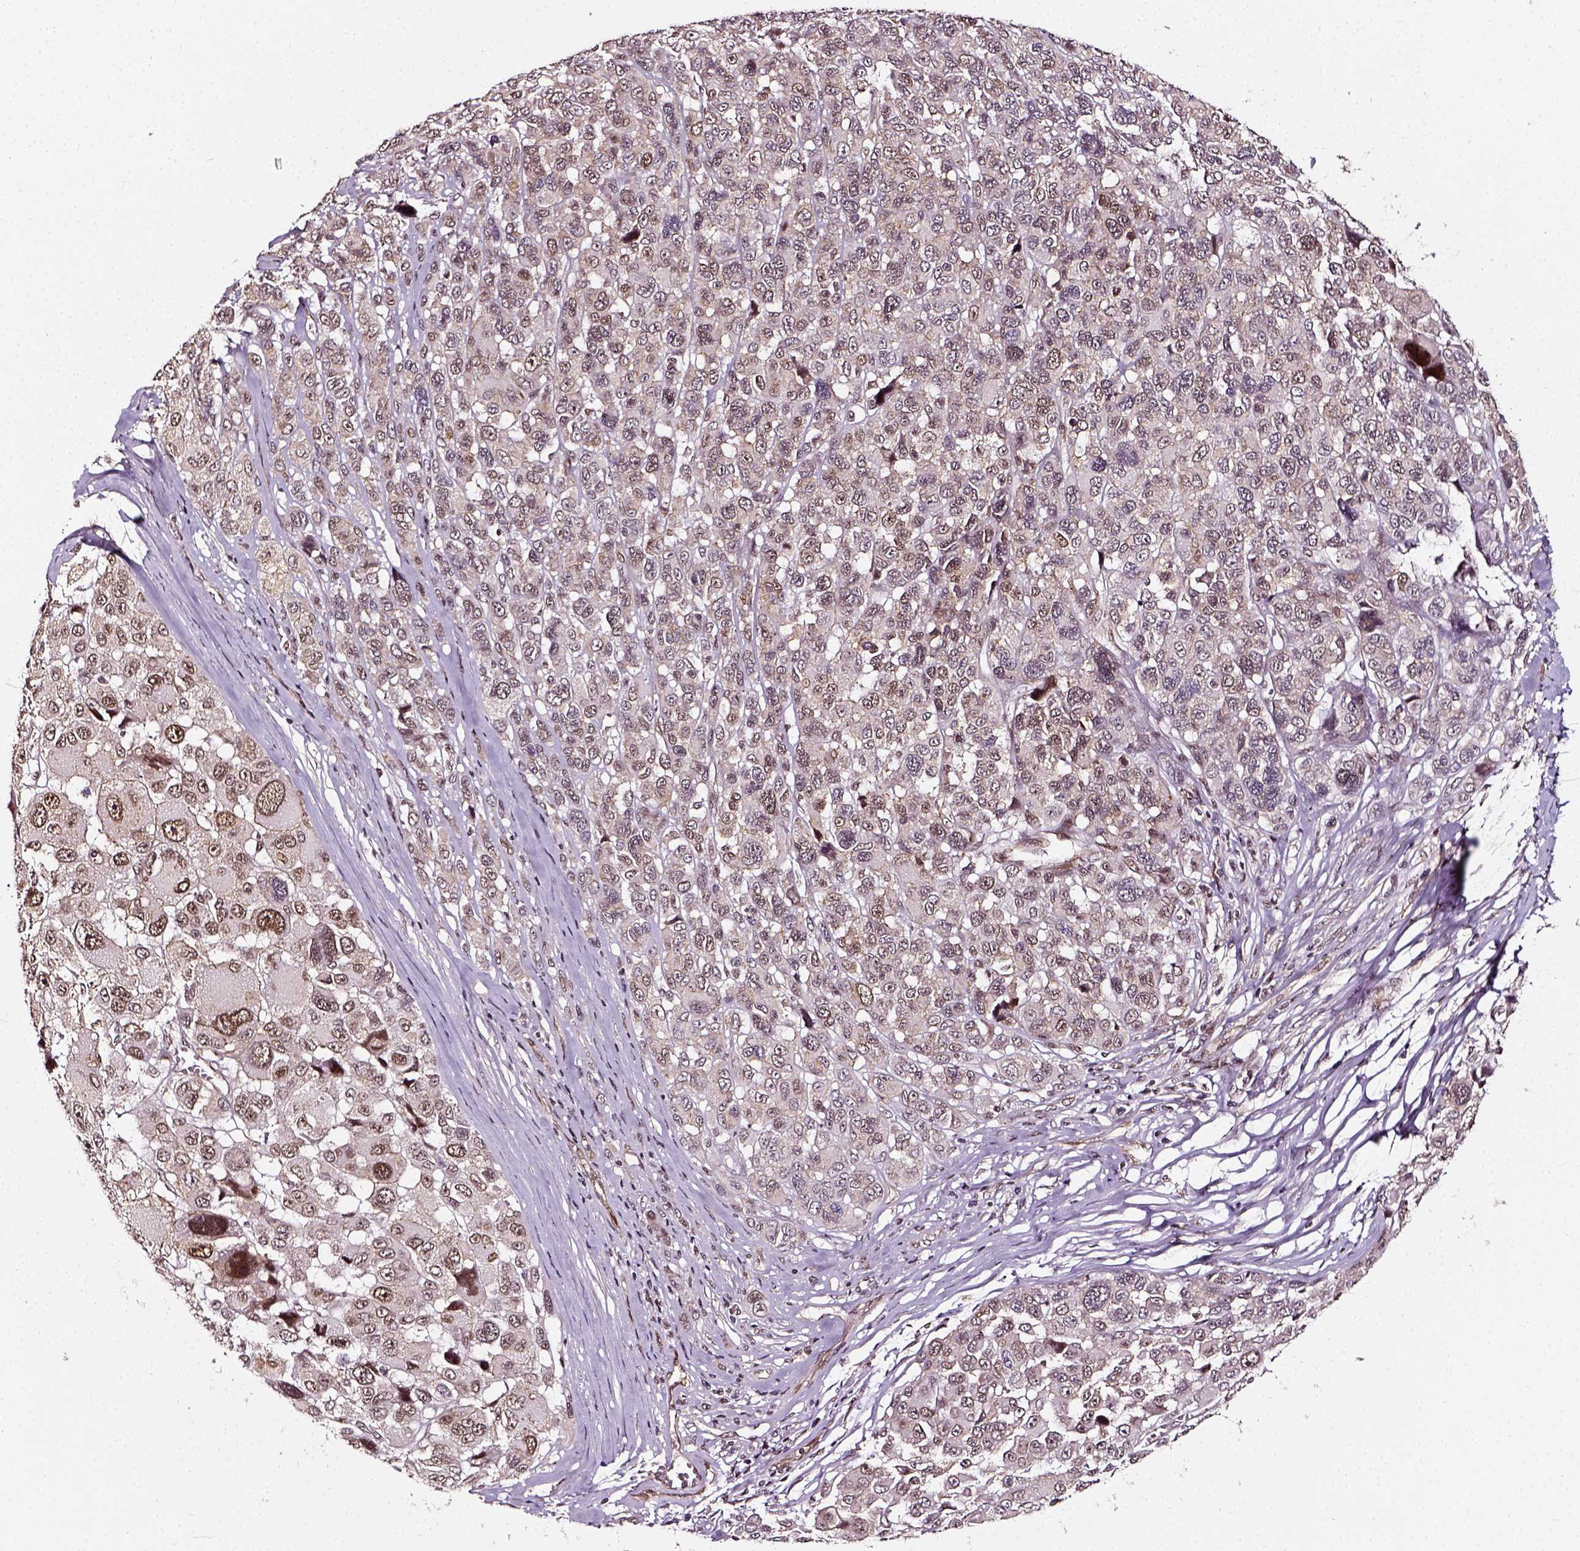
{"staining": {"intensity": "weak", "quantity": ">75%", "location": "nuclear"}, "tissue": "melanoma", "cell_type": "Tumor cells", "image_type": "cancer", "snomed": [{"axis": "morphology", "description": "Malignant melanoma, NOS"}, {"axis": "topography", "description": "Skin"}], "caption": "Melanoma was stained to show a protein in brown. There is low levels of weak nuclear positivity in about >75% of tumor cells.", "gene": "NACC1", "patient": {"sex": "female", "age": 66}}